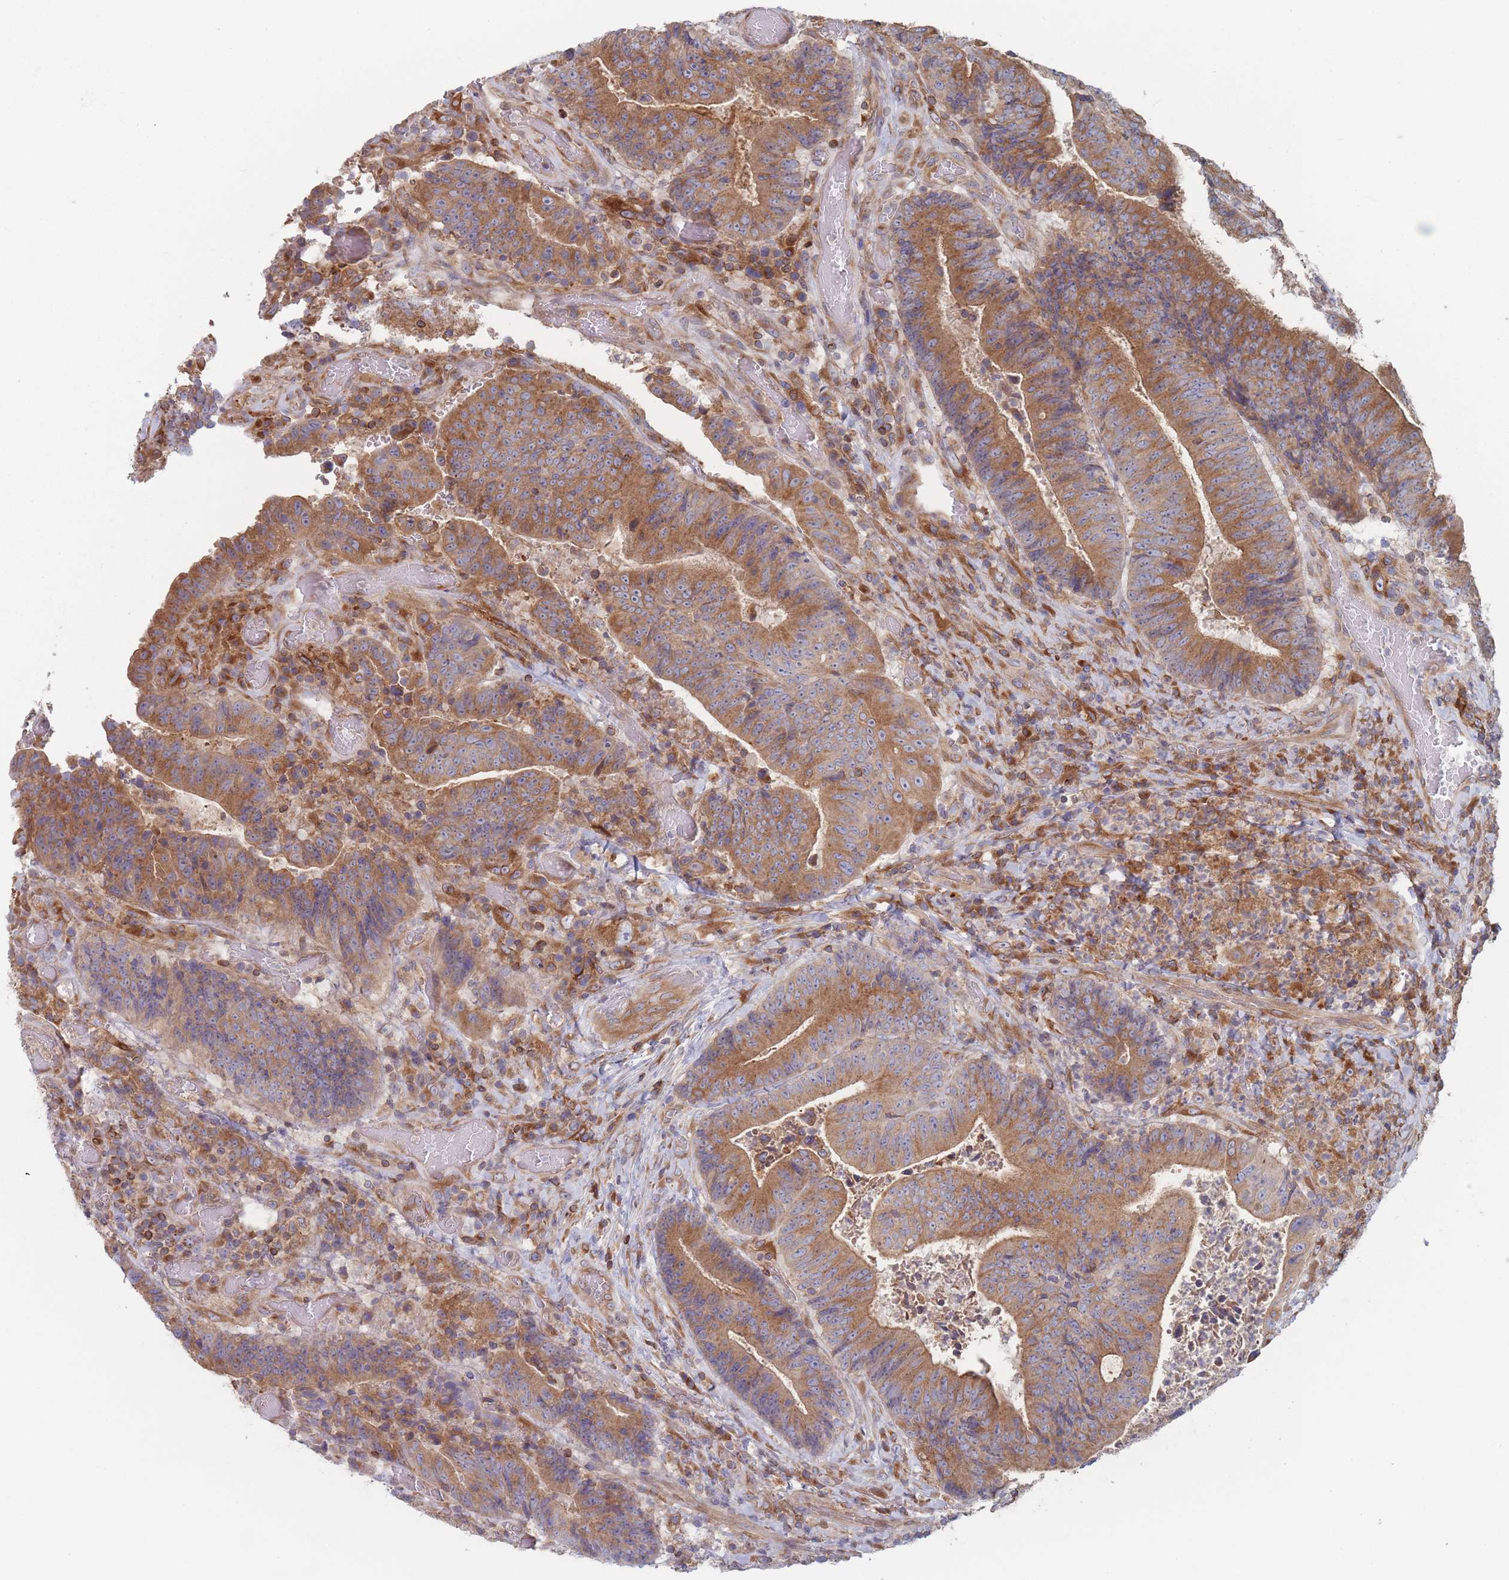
{"staining": {"intensity": "moderate", "quantity": ">75%", "location": "cytoplasmic/membranous"}, "tissue": "colorectal cancer", "cell_type": "Tumor cells", "image_type": "cancer", "snomed": [{"axis": "morphology", "description": "Adenocarcinoma, NOS"}, {"axis": "topography", "description": "Rectum"}], "caption": "Colorectal adenocarcinoma tissue demonstrates moderate cytoplasmic/membranous expression in about >75% of tumor cells", "gene": "KDSR", "patient": {"sex": "male", "age": 72}}